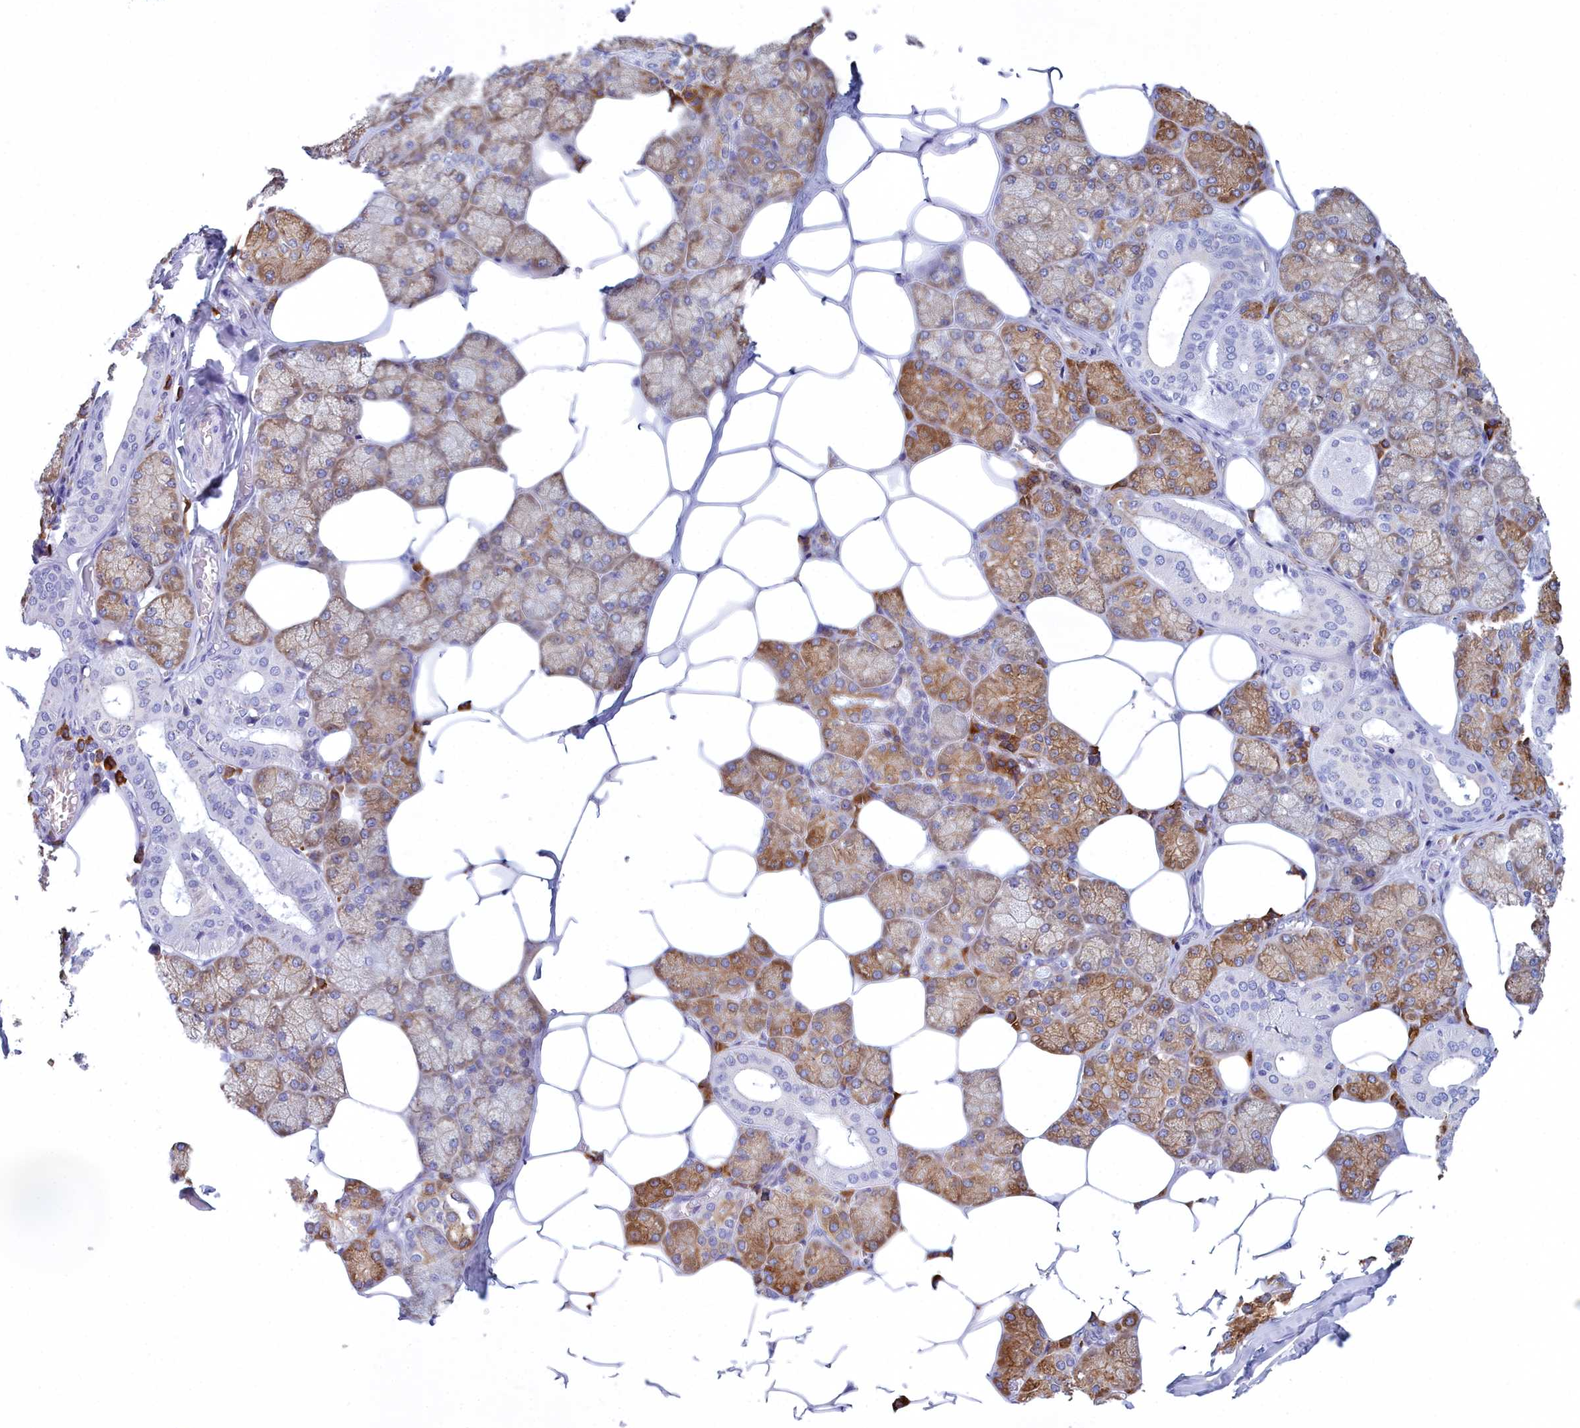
{"staining": {"intensity": "moderate", "quantity": ">75%", "location": "cytoplasmic/membranous"}, "tissue": "salivary gland", "cell_type": "Glandular cells", "image_type": "normal", "snomed": [{"axis": "morphology", "description": "Normal tissue, NOS"}, {"axis": "topography", "description": "Salivary gland"}], "caption": "Salivary gland stained for a protein reveals moderate cytoplasmic/membranous positivity in glandular cells. The protein of interest is shown in brown color, while the nuclei are stained blue.", "gene": "HM13", "patient": {"sex": "male", "age": 62}}